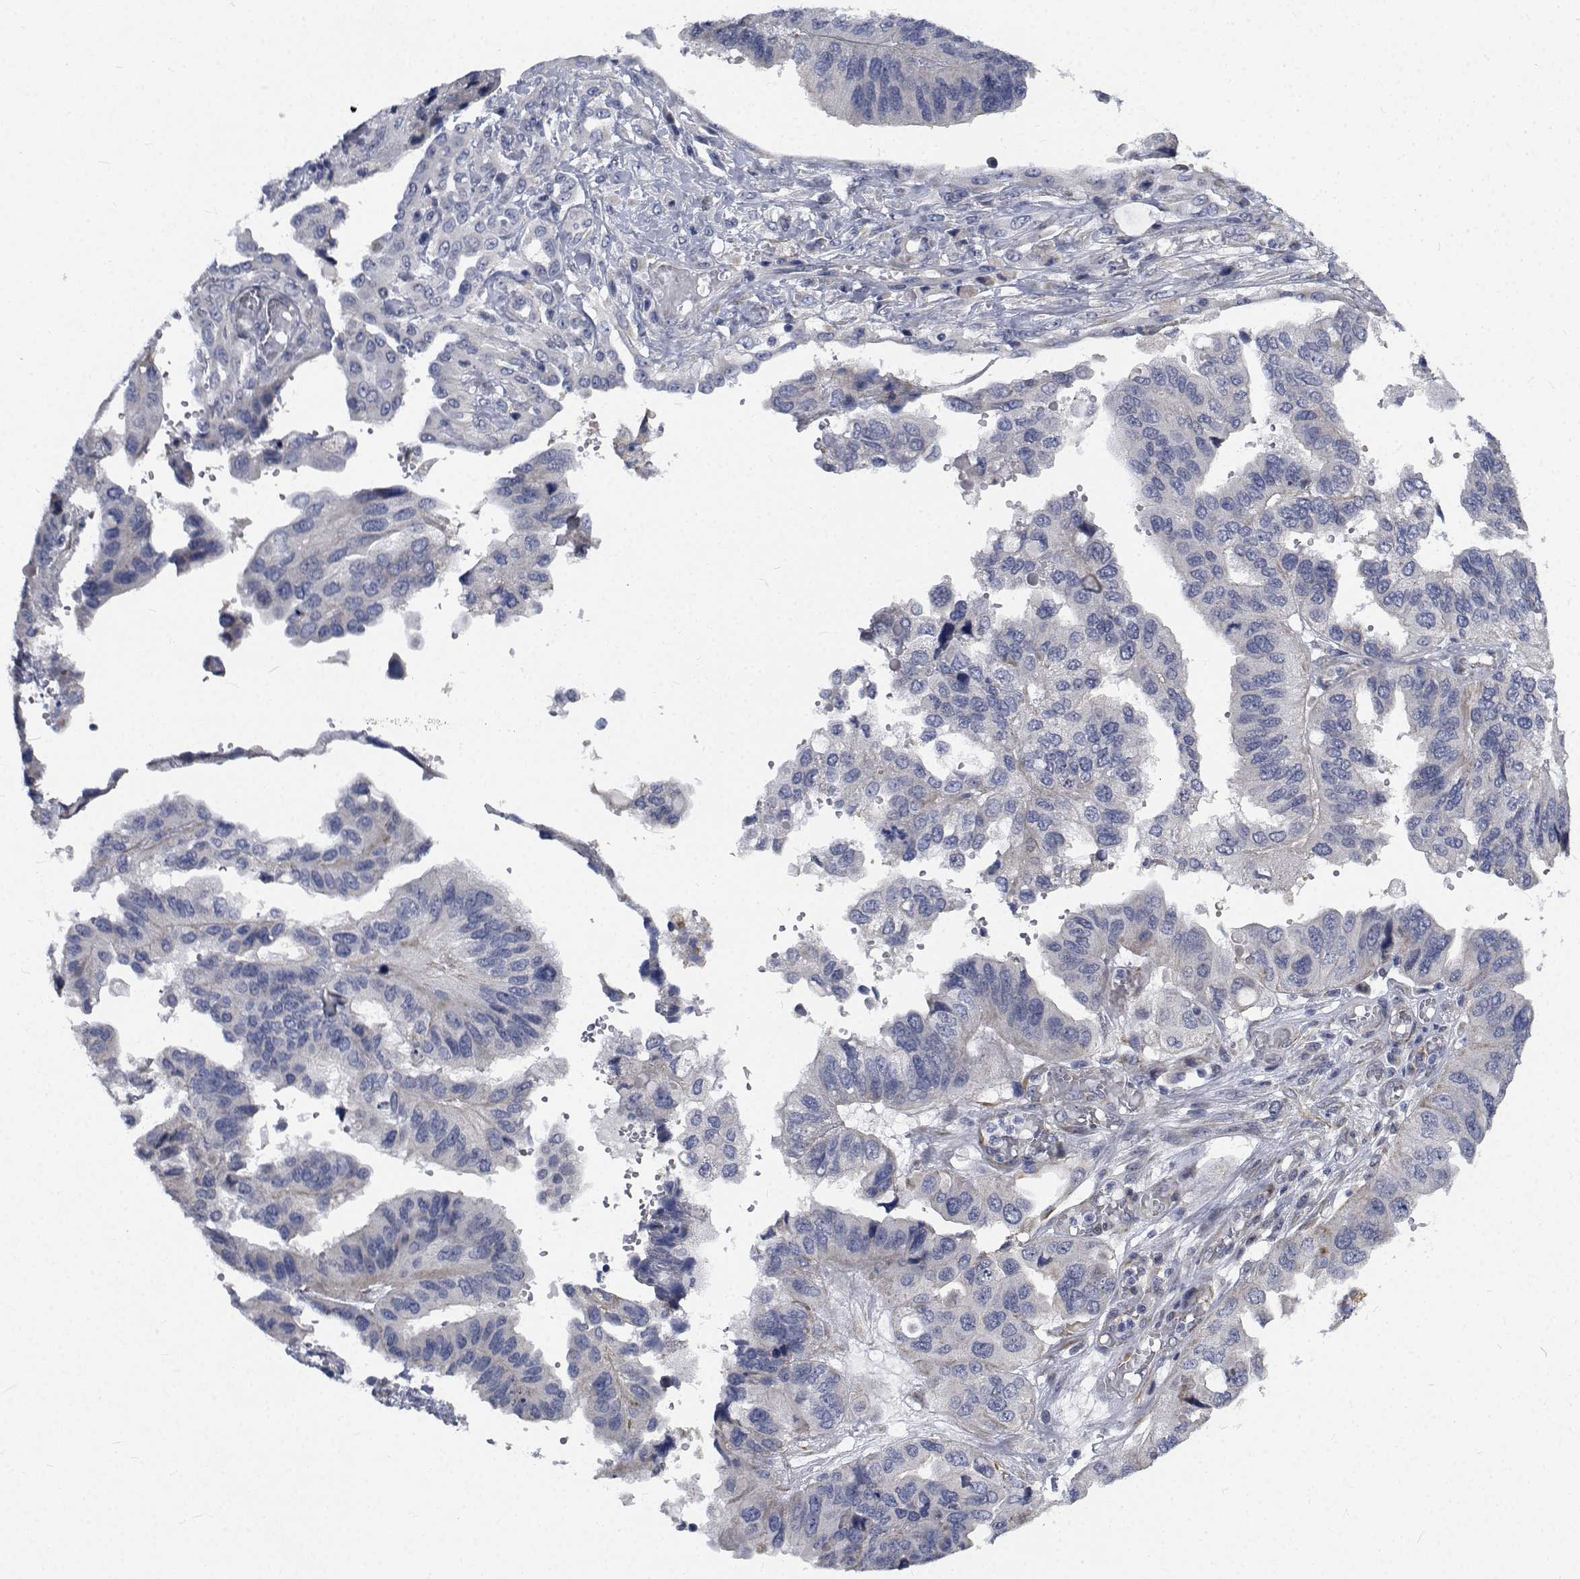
{"staining": {"intensity": "negative", "quantity": "none", "location": "none"}, "tissue": "ovarian cancer", "cell_type": "Tumor cells", "image_type": "cancer", "snomed": [{"axis": "morphology", "description": "Cystadenocarcinoma, serous, NOS"}, {"axis": "topography", "description": "Ovary"}], "caption": "DAB (3,3'-diaminobenzidine) immunohistochemical staining of human ovarian cancer demonstrates no significant positivity in tumor cells. (DAB (3,3'-diaminobenzidine) immunohistochemistry (IHC) with hematoxylin counter stain).", "gene": "TTBK1", "patient": {"sex": "female", "age": 79}}